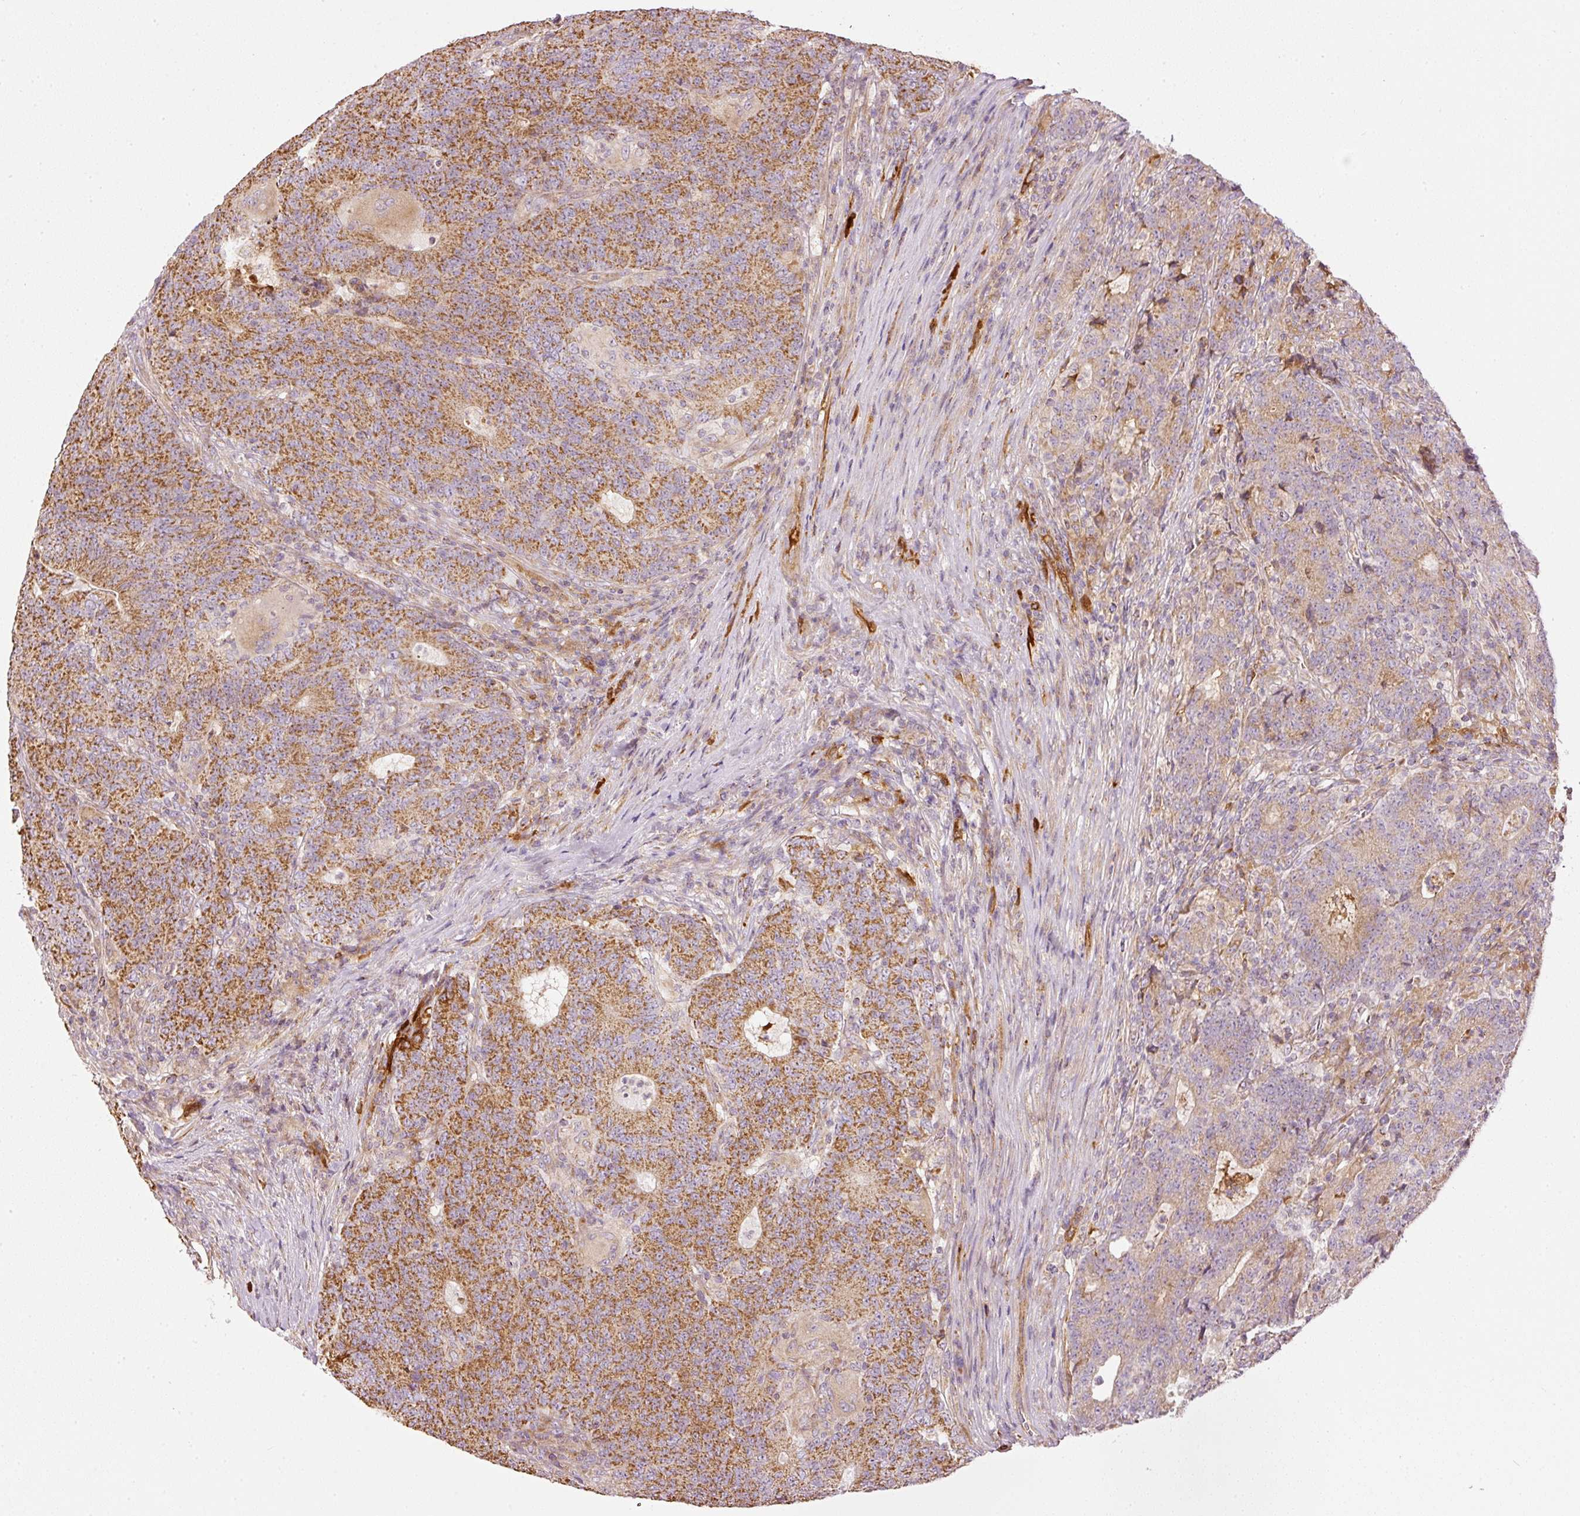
{"staining": {"intensity": "moderate", "quantity": "25%-75%", "location": "cytoplasmic/membranous"}, "tissue": "colorectal cancer", "cell_type": "Tumor cells", "image_type": "cancer", "snomed": [{"axis": "morphology", "description": "Adenocarcinoma, NOS"}, {"axis": "topography", "description": "Colon"}], "caption": "There is medium levels of moderate cytoplasmic/membranous positivity in tumor cells of colorectal cancer, as demonstrated by immunohistochemical staining (brown color).", "gene": "SERPING1", "patient": {"sex": "female", "age": 75}}